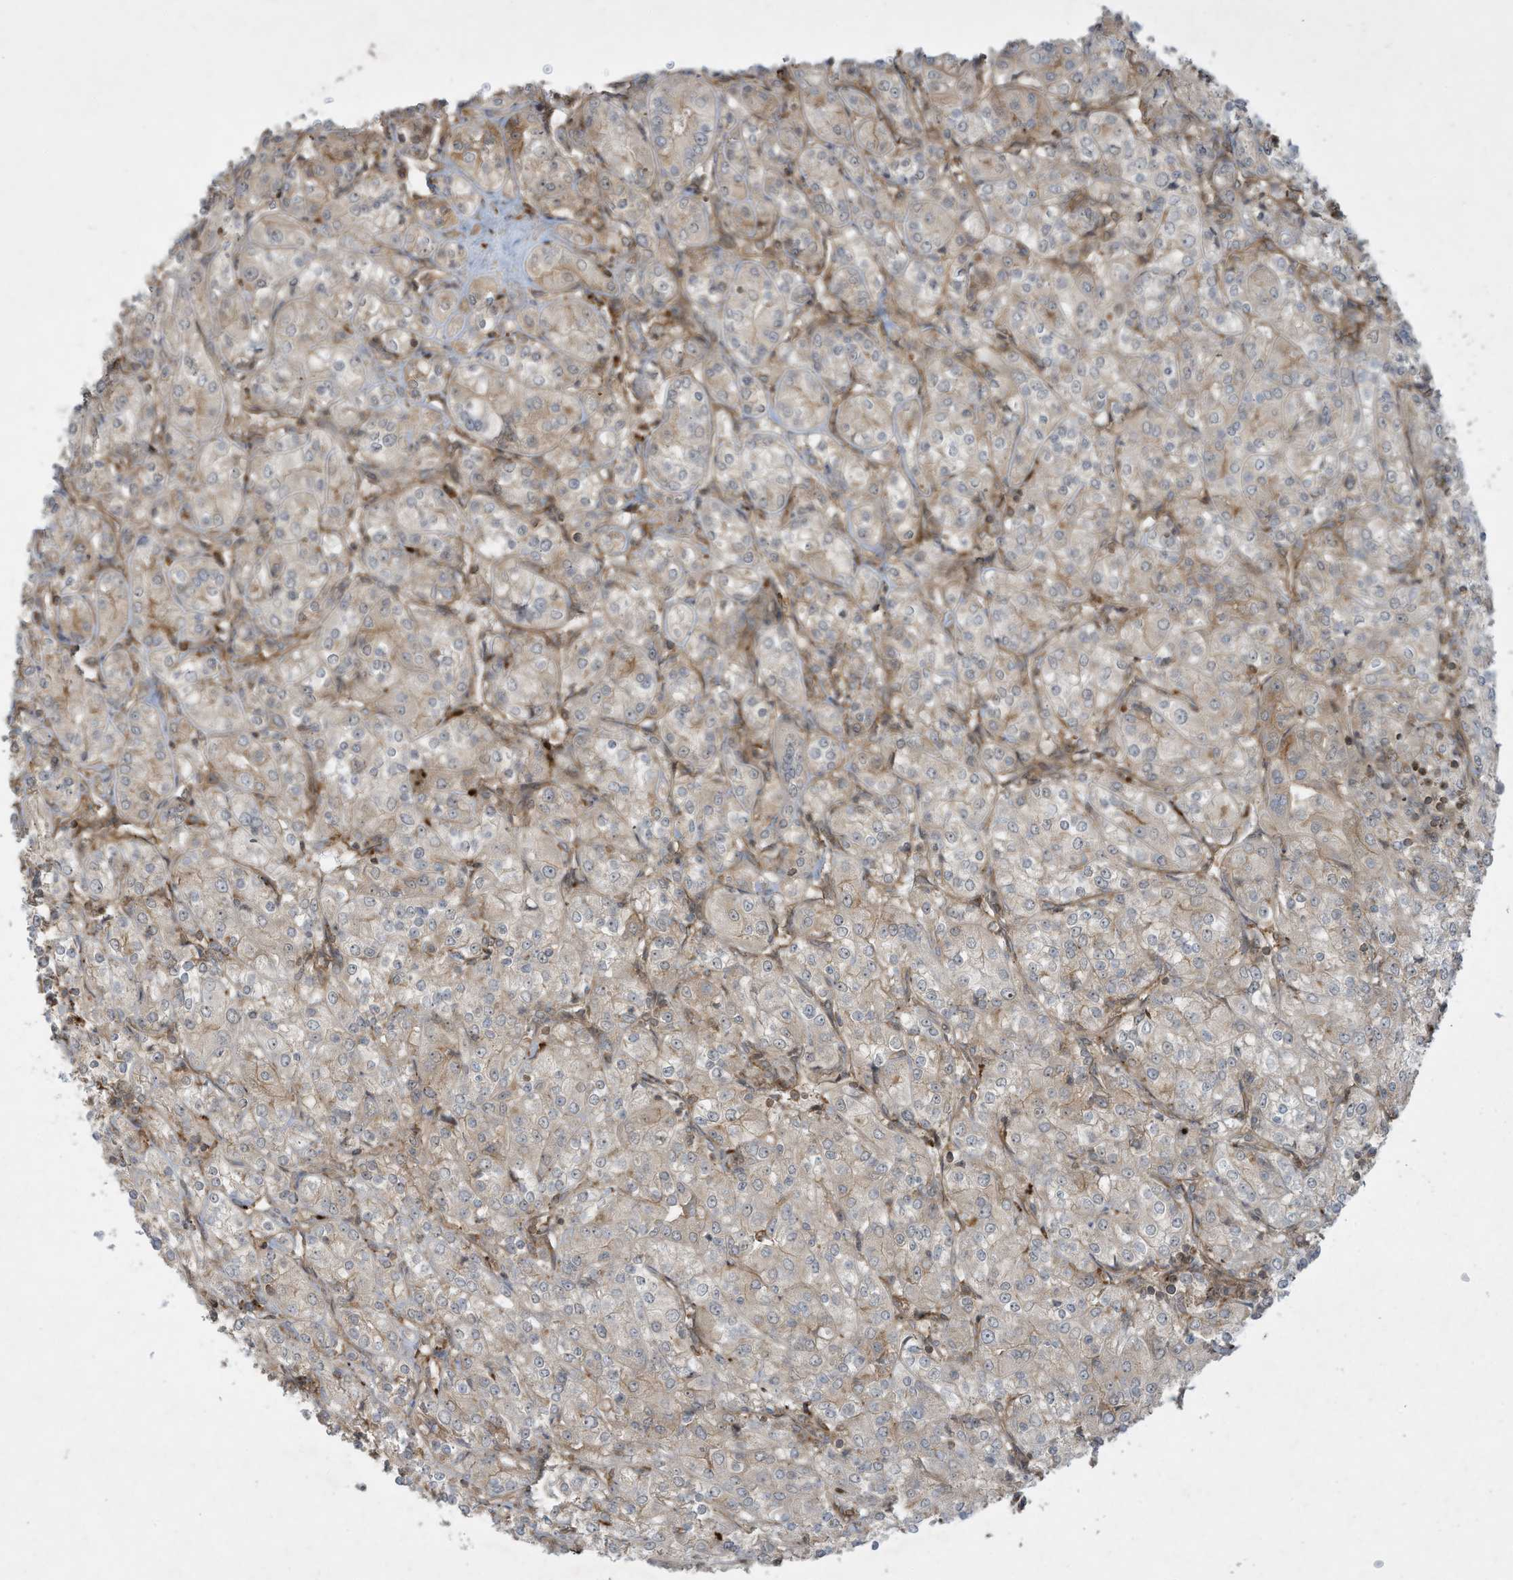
{"staining": {"intensity": "negative", "quantity": "none", "location": "none"}, "tissue": "renal cancer", "cell_type": "Tumor cells", "image_type": "cancer", "snomed": [{"axis": "morphology", "description": "Adenocarcinoma, NOS"}, {"axis": "topography", "description": "Kidney"}], "caption": "Micrograph shows no protein staining in tumor cells of renal adenocarcinoma tissue.", "gene": "DDIT4", "patient": {"sex": "male", "age": 77}}